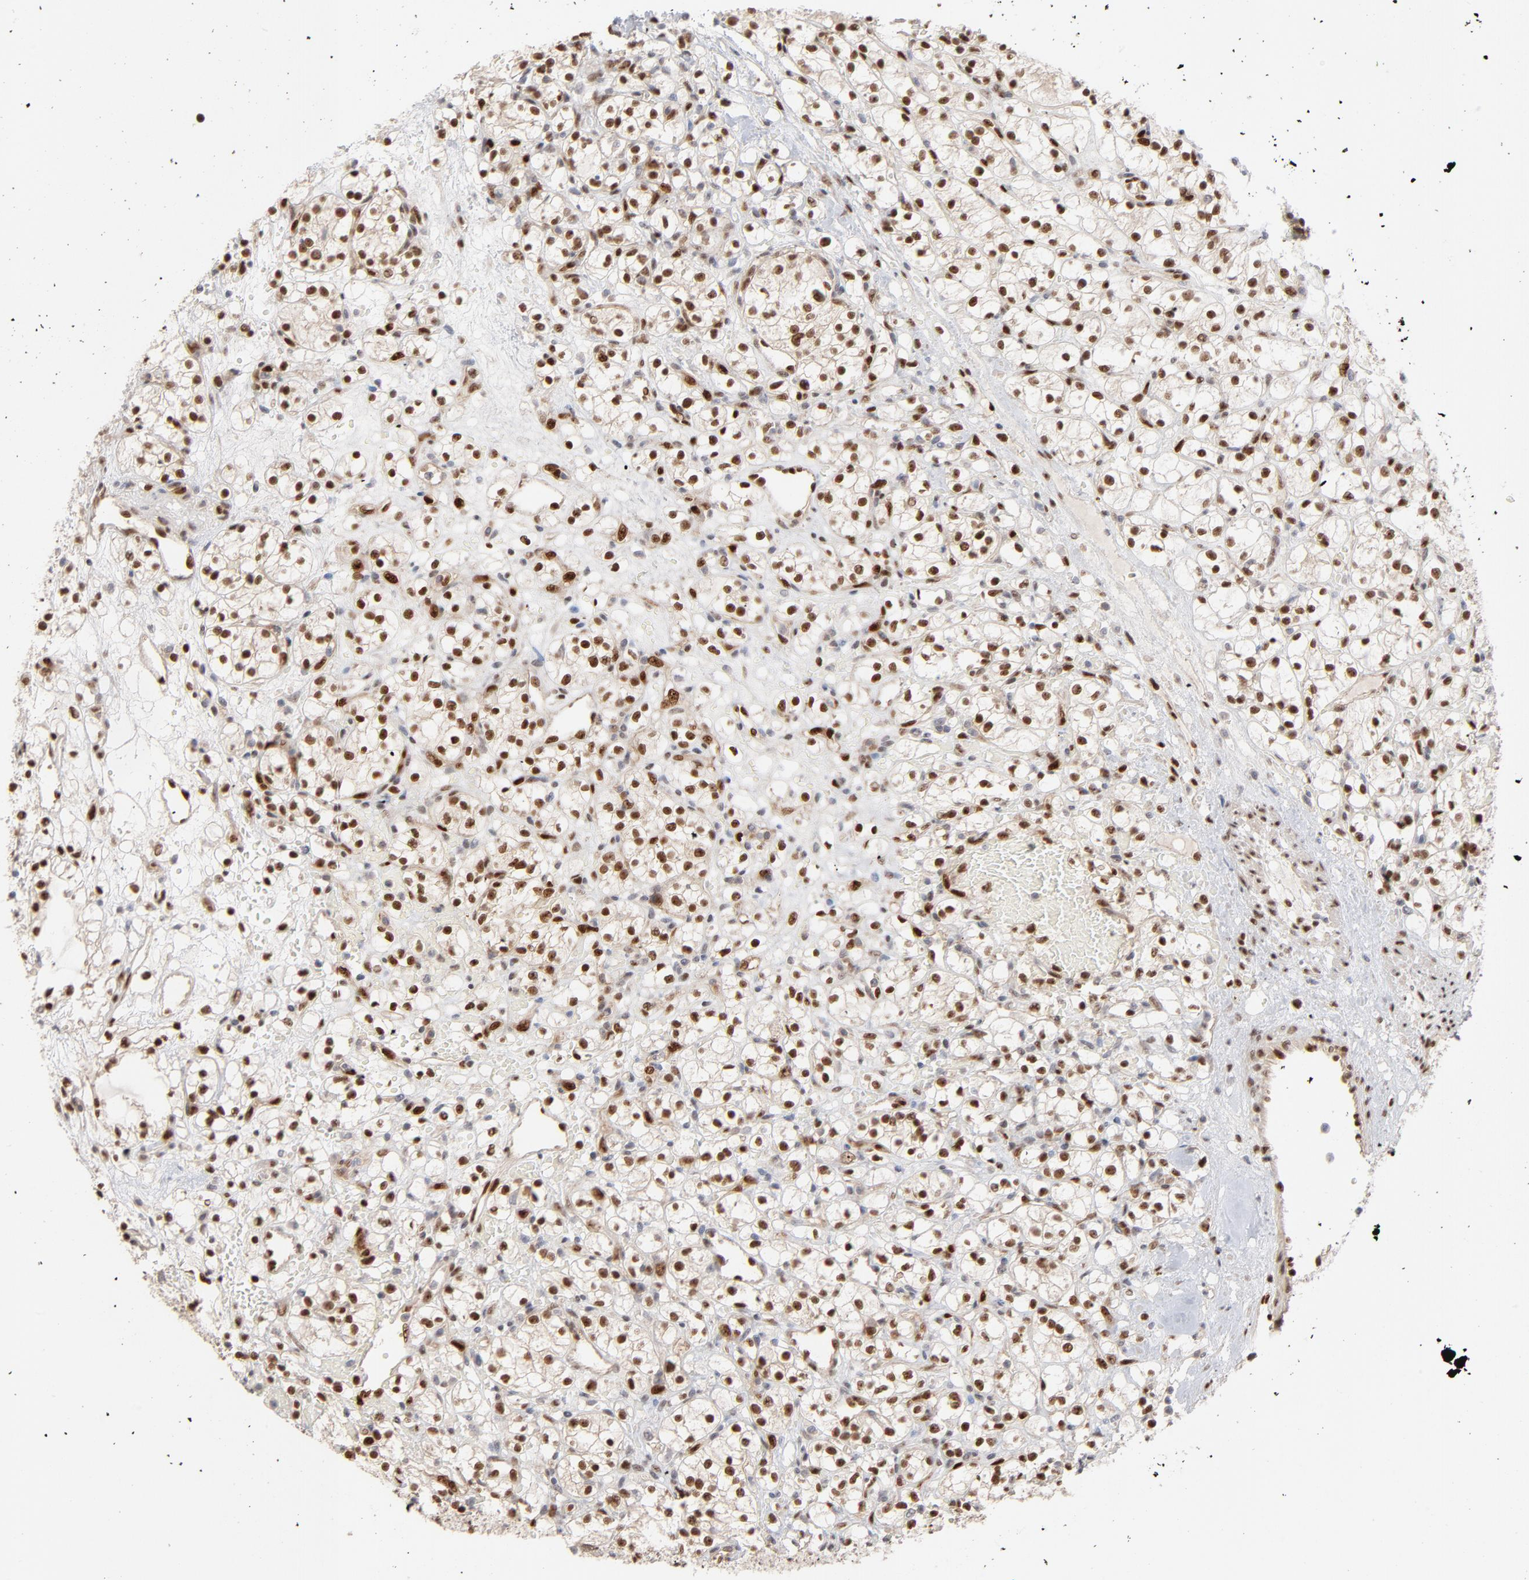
{"staining": {"intensity": "strong", "quantity": ">75%", "location": "nuclear"}, "tissue": "renal cancer", "cell_type": "Tumor cells", "image_type": "cancer", "snomed": [{"axis": "morphology", "description": "Adenocarcinoma, NOS"}, {"axis": "topography", "description": "Kidney"}], "caption": "Strong nuclear expression for a protein is appreciated in about >75% of tumor cells of adenocarcinoma (renal) using IHC.", "gene": "NFIB", "patient": {"sex": "female", "age": 60}}